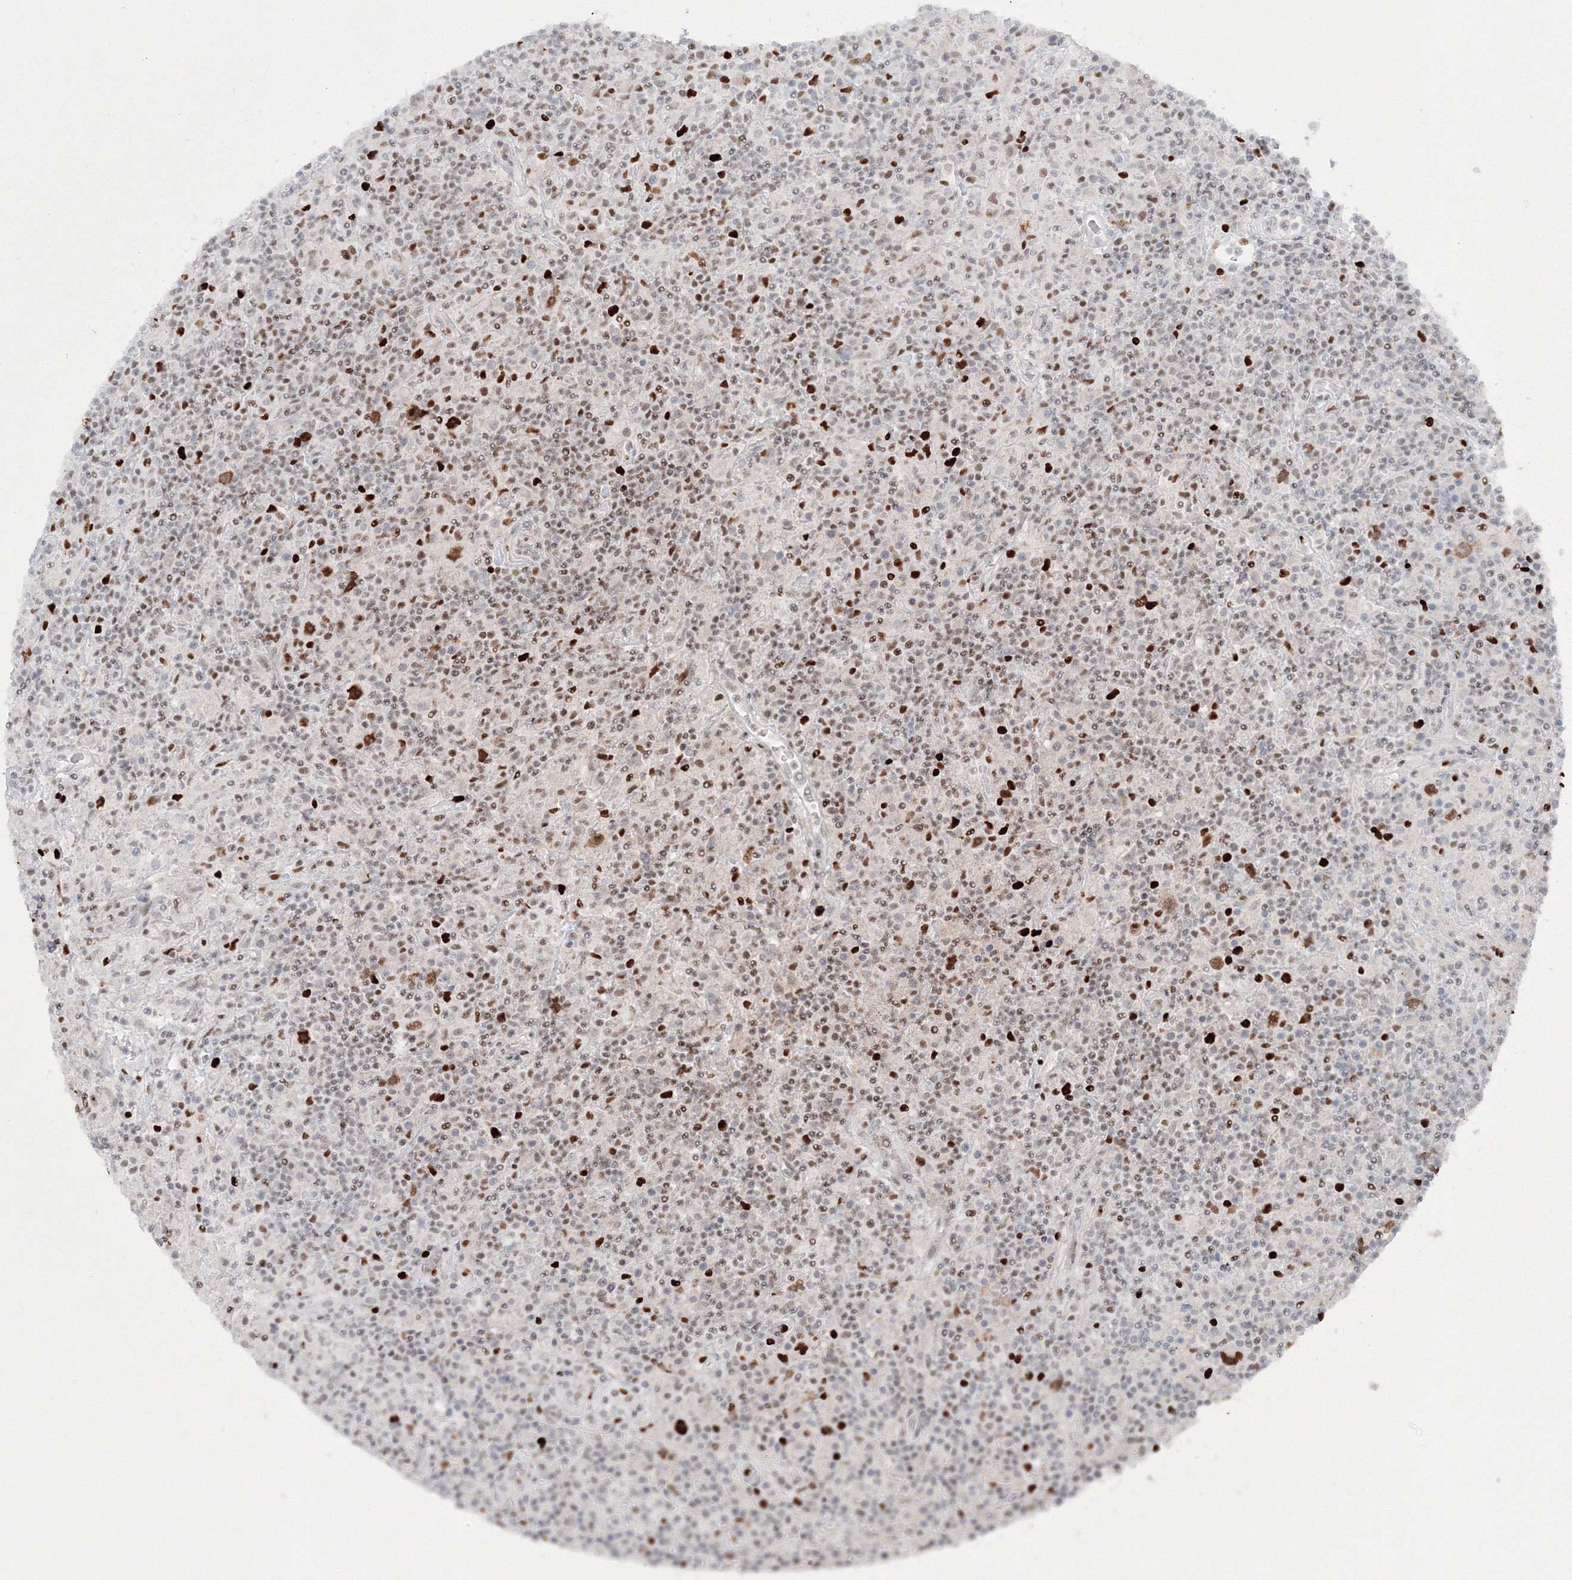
{"staining": {"intensity": "strong", "quantity": ">75%", "location": "nuclear"}, "tissue": "lymphoma", "cell_type": "Tumor cells", "image_type": "cancer", "snomed": [{"axis": "morphology", "description": "Hodgkin's disease, NOS"}, {"axis": "topography", "description": "Lymph node"}], "caption": "Protein expression analysis of human Hodgkin's disease reveals strong nuclear expression in about >75% of tumor cells. (DAB (3,3'-diaminobenzidine) = brown stain, brightfield microscopy at high magnification).", "gene": "LIG1", "patient": {"sex": "male", "age": 70}}